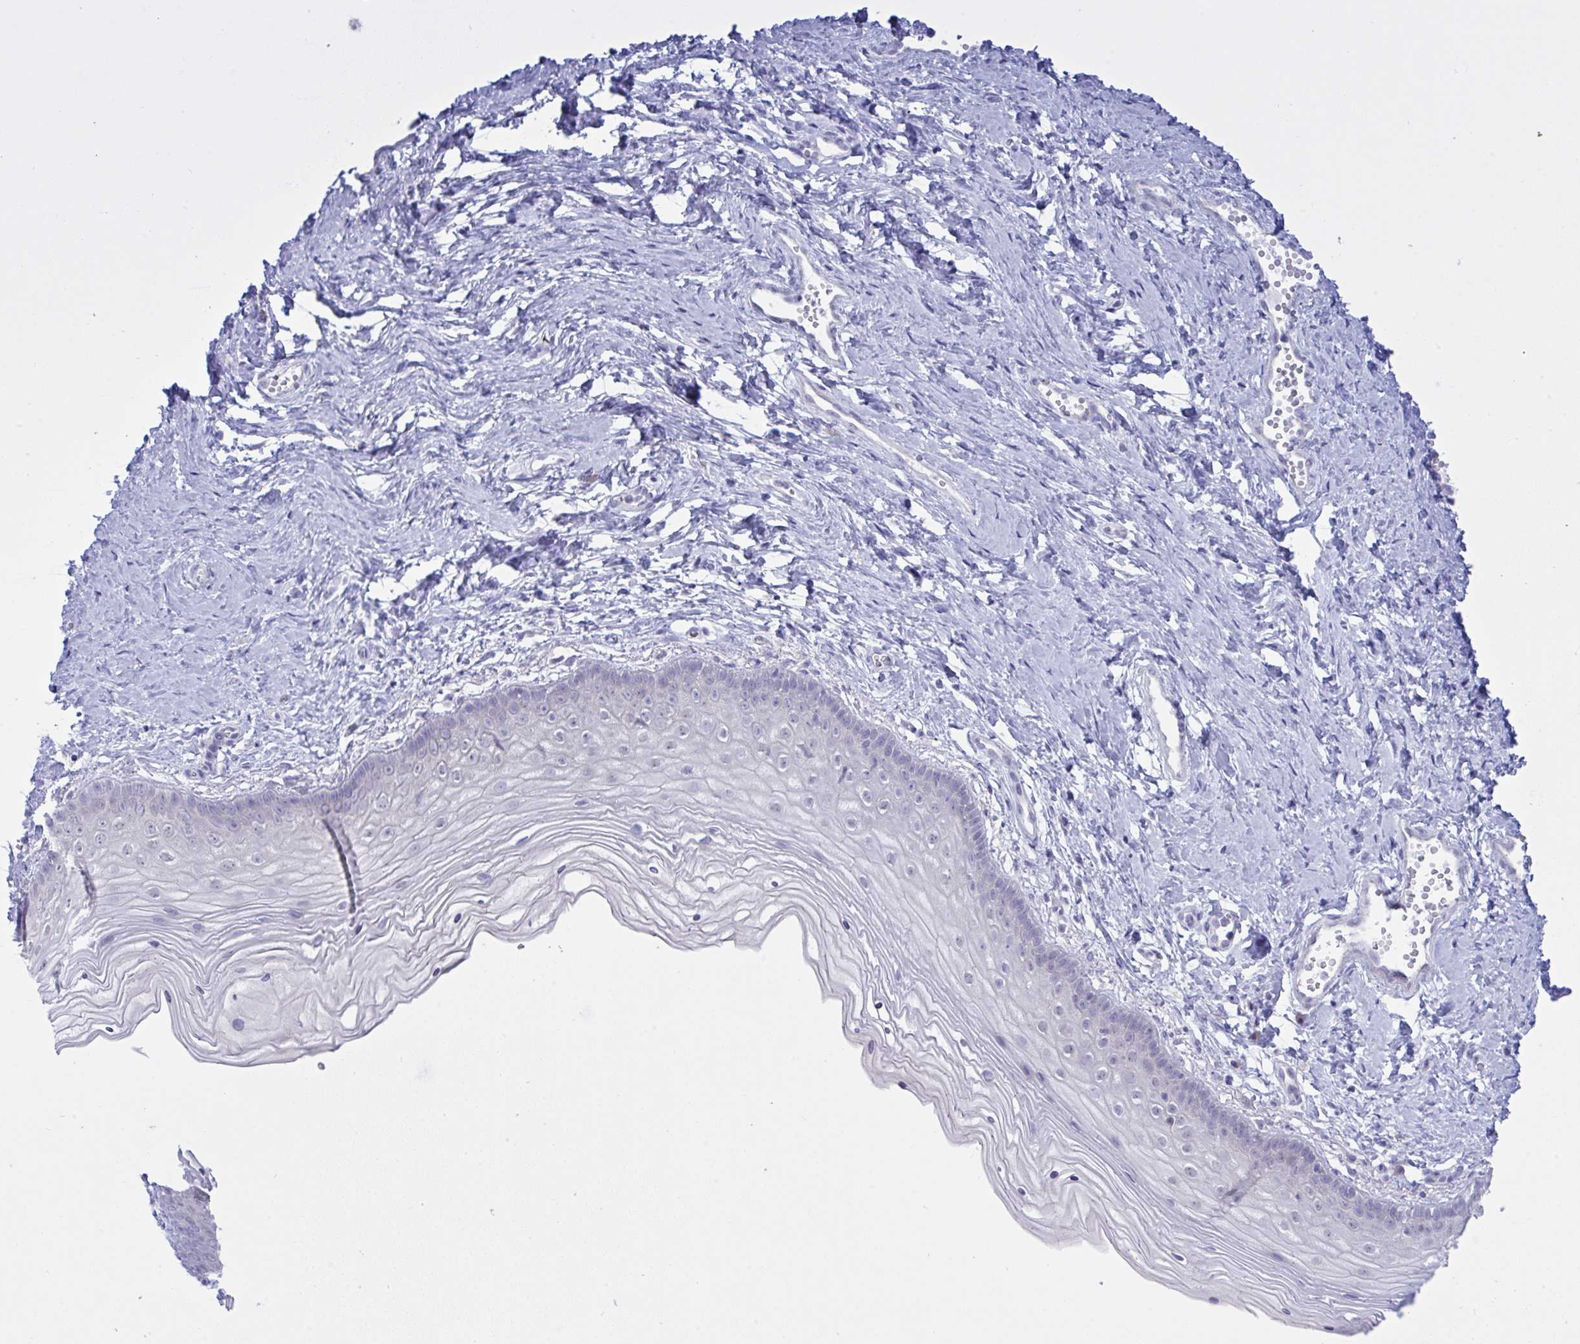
{"staining": {"intensity": "negative", "quantity": "none", "location": "none"}, "tissue": "vagina", "cell_type": "Squamous epithelial cells", "image_type": "normal", "snomed": [{"axis": "morphology", "description": "Normal tissue, NOS"}, {"axis": "topography", "description": "Vagina"}], "caption": "Immunohistochemistry of benign human vagina displays no staining in squamous epithelial cells.", "gene": "TMEM41A", "patient": {"sex": "female", "age": 38}}